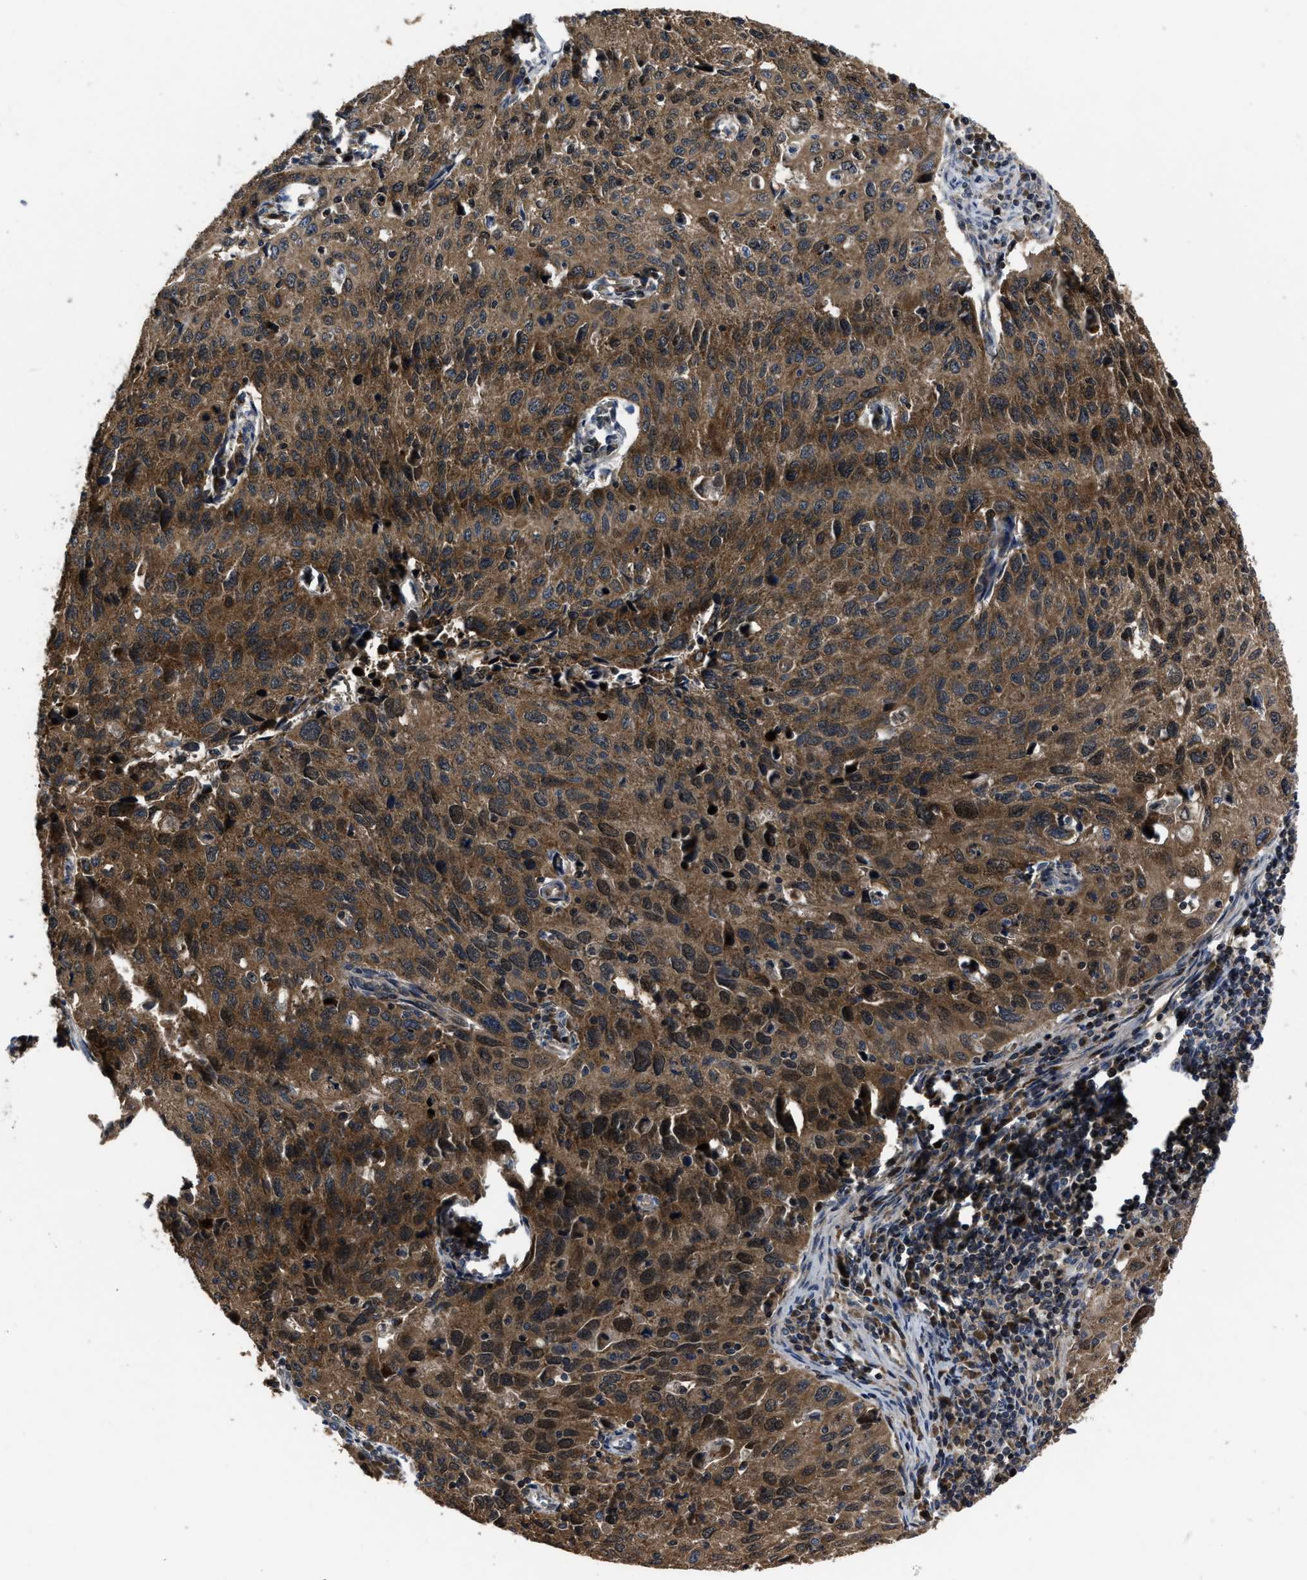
{"staining": {"intensity": "moderate", "quantity": ">75%", "location": "cytoplasmic/membranous"}, "tissue": "cervical cancer", "cell_type": "Tumor cells", "image_type": "cancer", "snomed": [{"axis": "morphology", "description": "Squamous cell carcinoma, NOS"}, {"axis": "topography", "description": "Cervix"}], "caption": "Brown immunohistochemical staining in human cervical cancer (squamous cell carcinoma) displays moderate cytoplasmic/membranous staining in about >75% of tumor cells.", "gene": "PASK", "patient": {"sex": "female", "age": 53}}